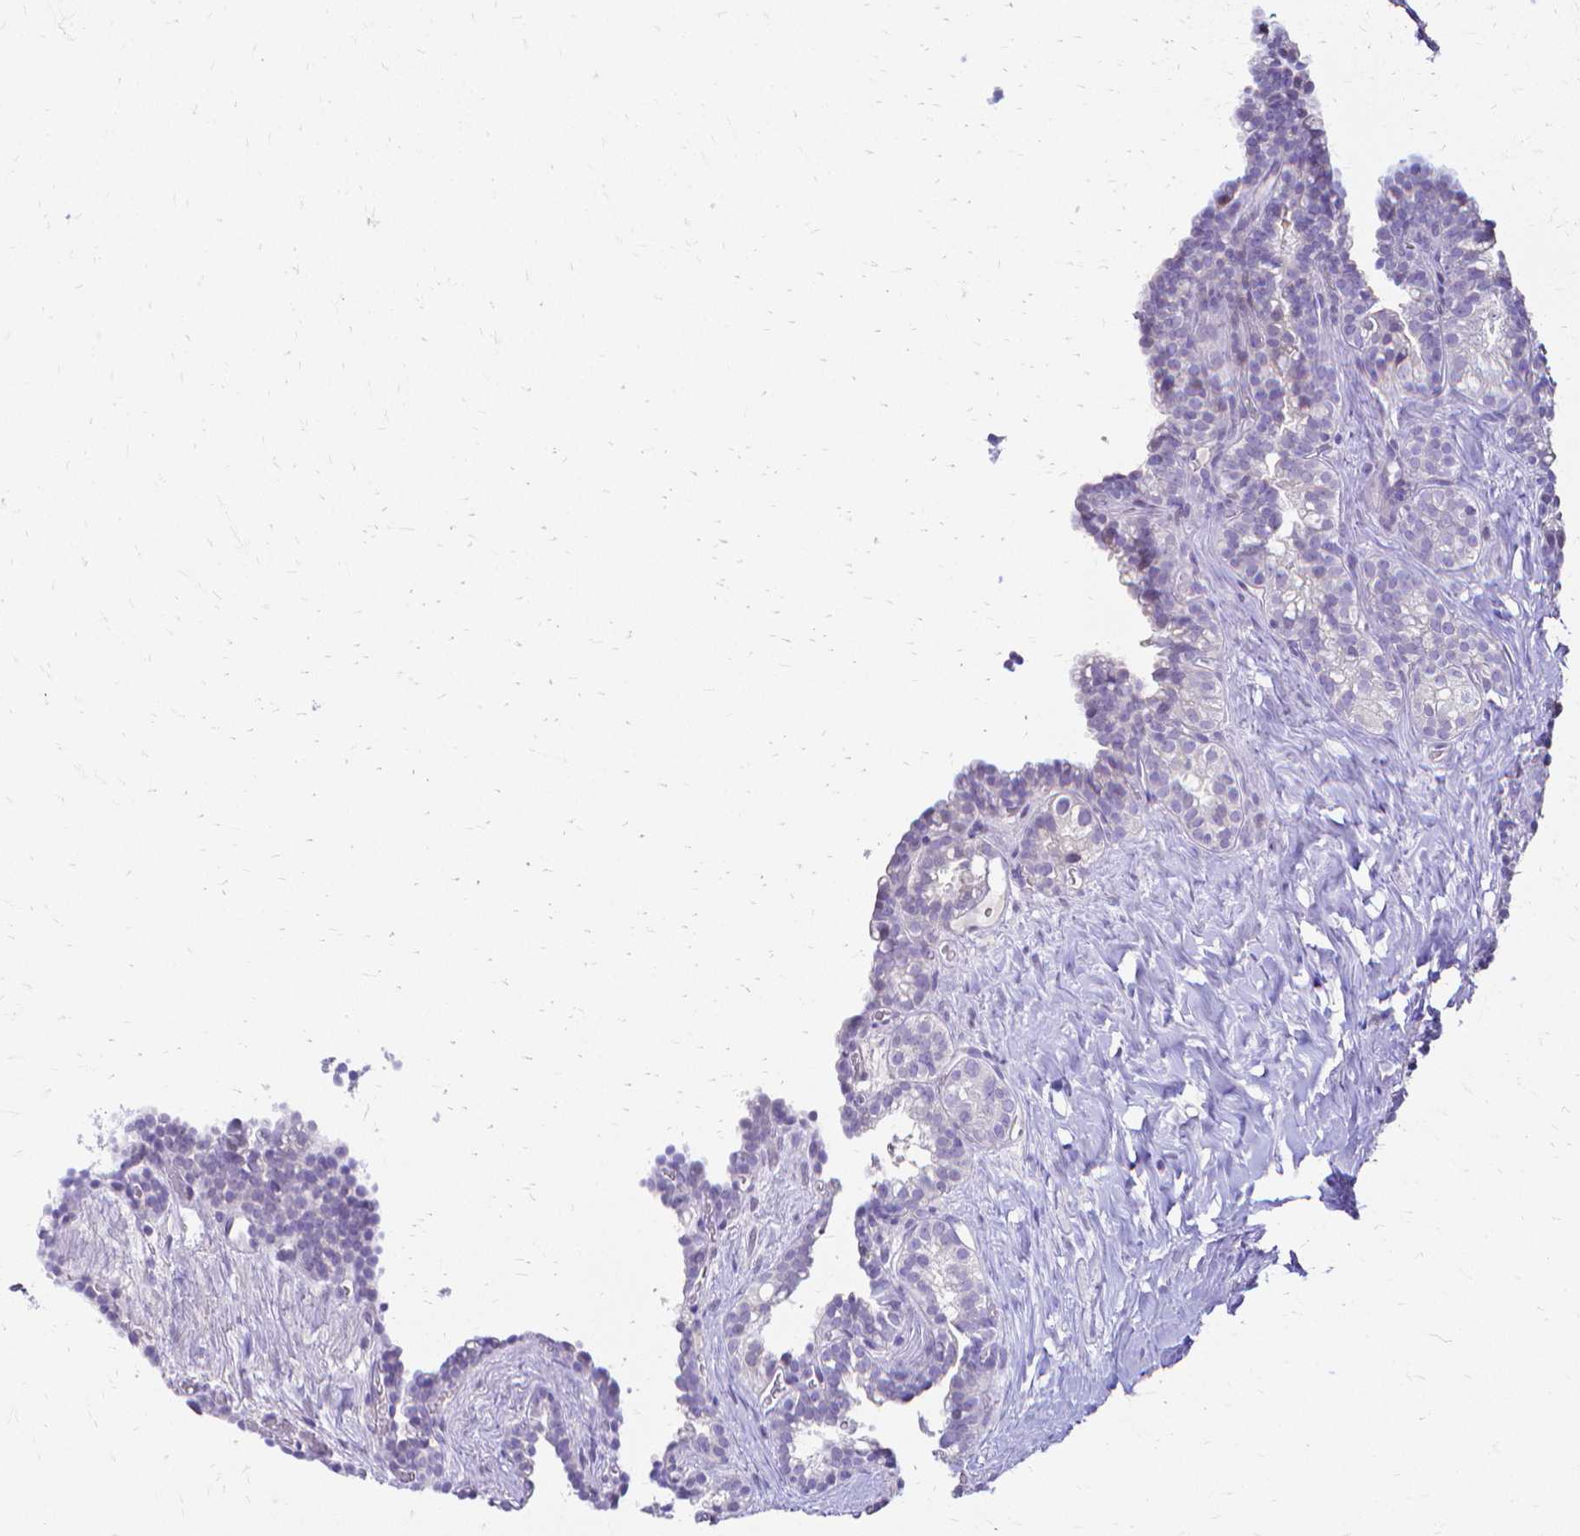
{"staining": {"intensity": "negative", "quantity": "none", "location": "none"}, "tissue": "seminal vesicle", "cell_type": "Glandular cells", "image_type": "normal", "snomed": [{"axis": "morphology", "description": "Normal tissue, NOS"}, {"axis": "topography", "description": "Seminal veicle"}], "caption": "This is an IHC photomicrograph of normal human seminal vesicle. There is no positivity in glandular cells.", "gene": "CCNB1", "patient": {"sex": "male", "age": 47}}